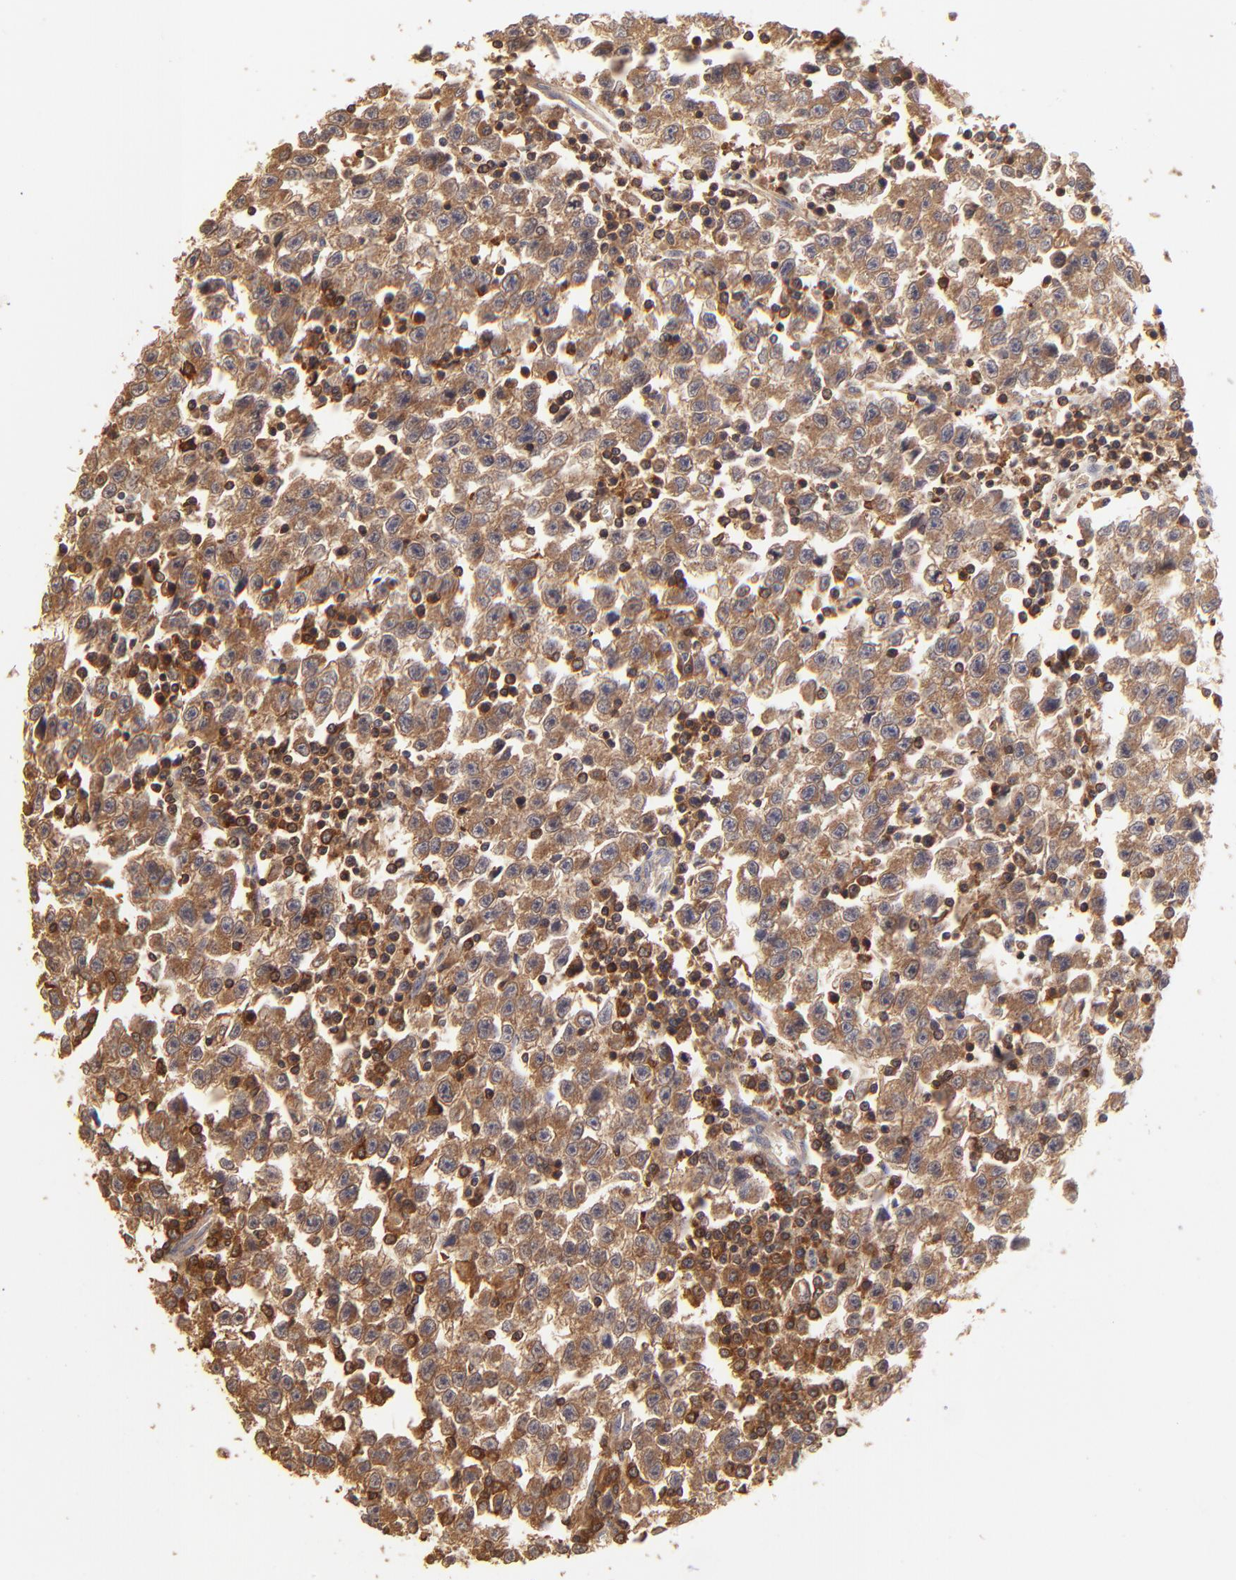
{"staining": {"intensity": "strong", "quantity": ">75%", "location": "cytoplasmic/membranous"}, "tissue": "testis cancer", "cell_type": "Tumor cells", "image_type": "cancer", "snomed": [{"axis": "morphology", "description": "Seminoma, NOS"}, {"axis": "topography", "description": "Testis"}], "caption": "This image demonstrates IHC staining of seminoma (testis), with high strong cytoplasmic/membranous positivity in approximately >75% of tumor cells.", "gene": "STON2", "patient": {"sex": "male", "age": 35}}